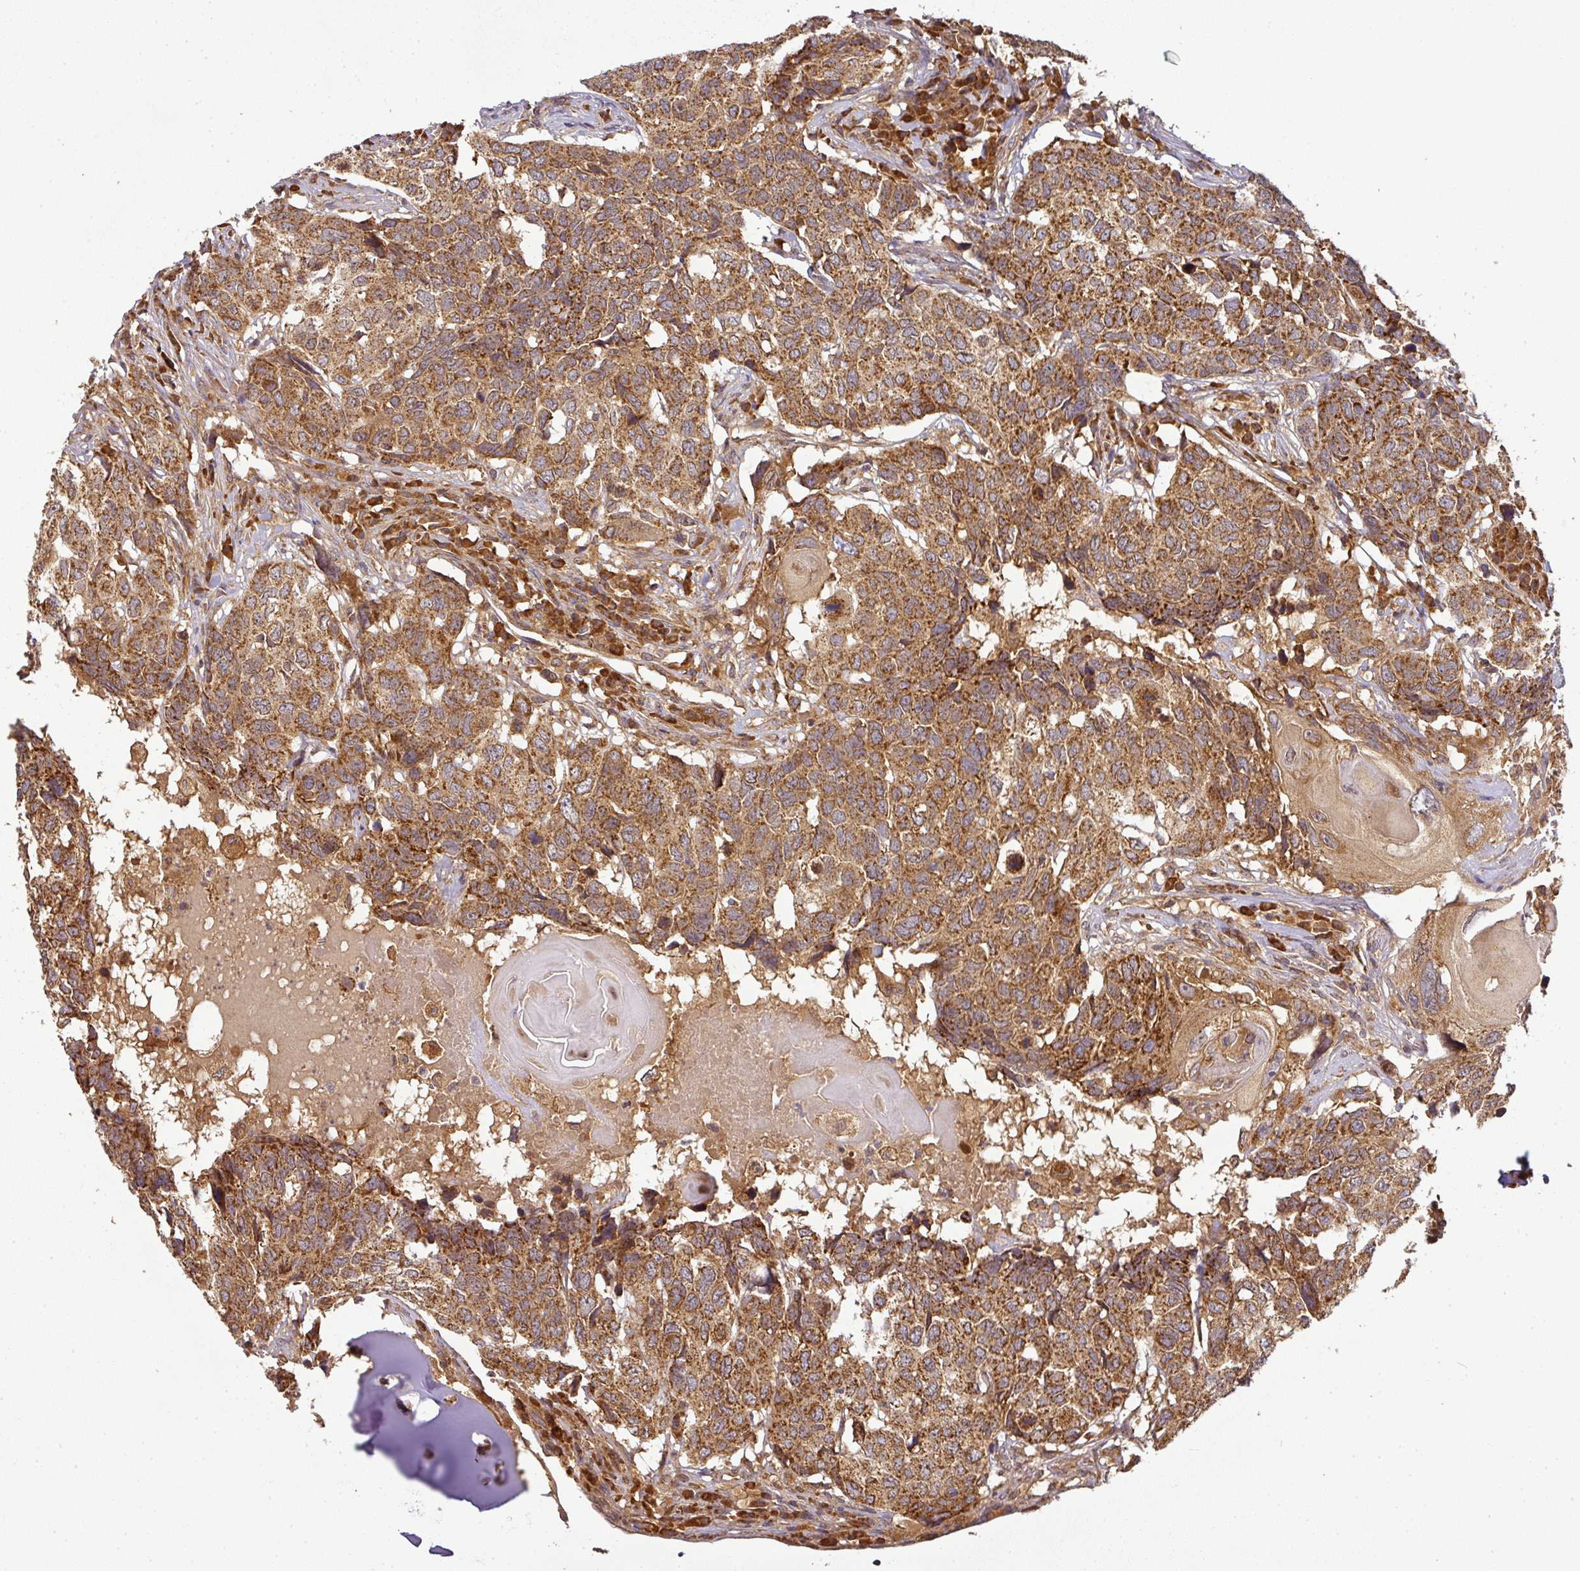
{"staining": {"intensity": "moderate", "quantity": ">75%", "location": "cytoplasmic/membranous"}, "tissue": "head and neck cancer", "cell_type": "Tumor cells", "image_type": "cancer", "snomed": [{"axis": "morphology", "description": "Squamous cell carcinoma, NOS"}, {"axis": "topography", "description": "Head-Neck"}], "caption": "Immunohistochemical staining of human head and neck cancer shows moderate cytoplasmic/membranous protein expression in approximately >75% of tumor cells. The staining was performed using DAB (3,3'-diaminobenzidine) to visualize the protein expression in brown, while the nuclei were stained in blue with hematoxylin (Magnification: 20x).", "gene": "MALSU1", "patient": {"sex": "male", "age": 66}}